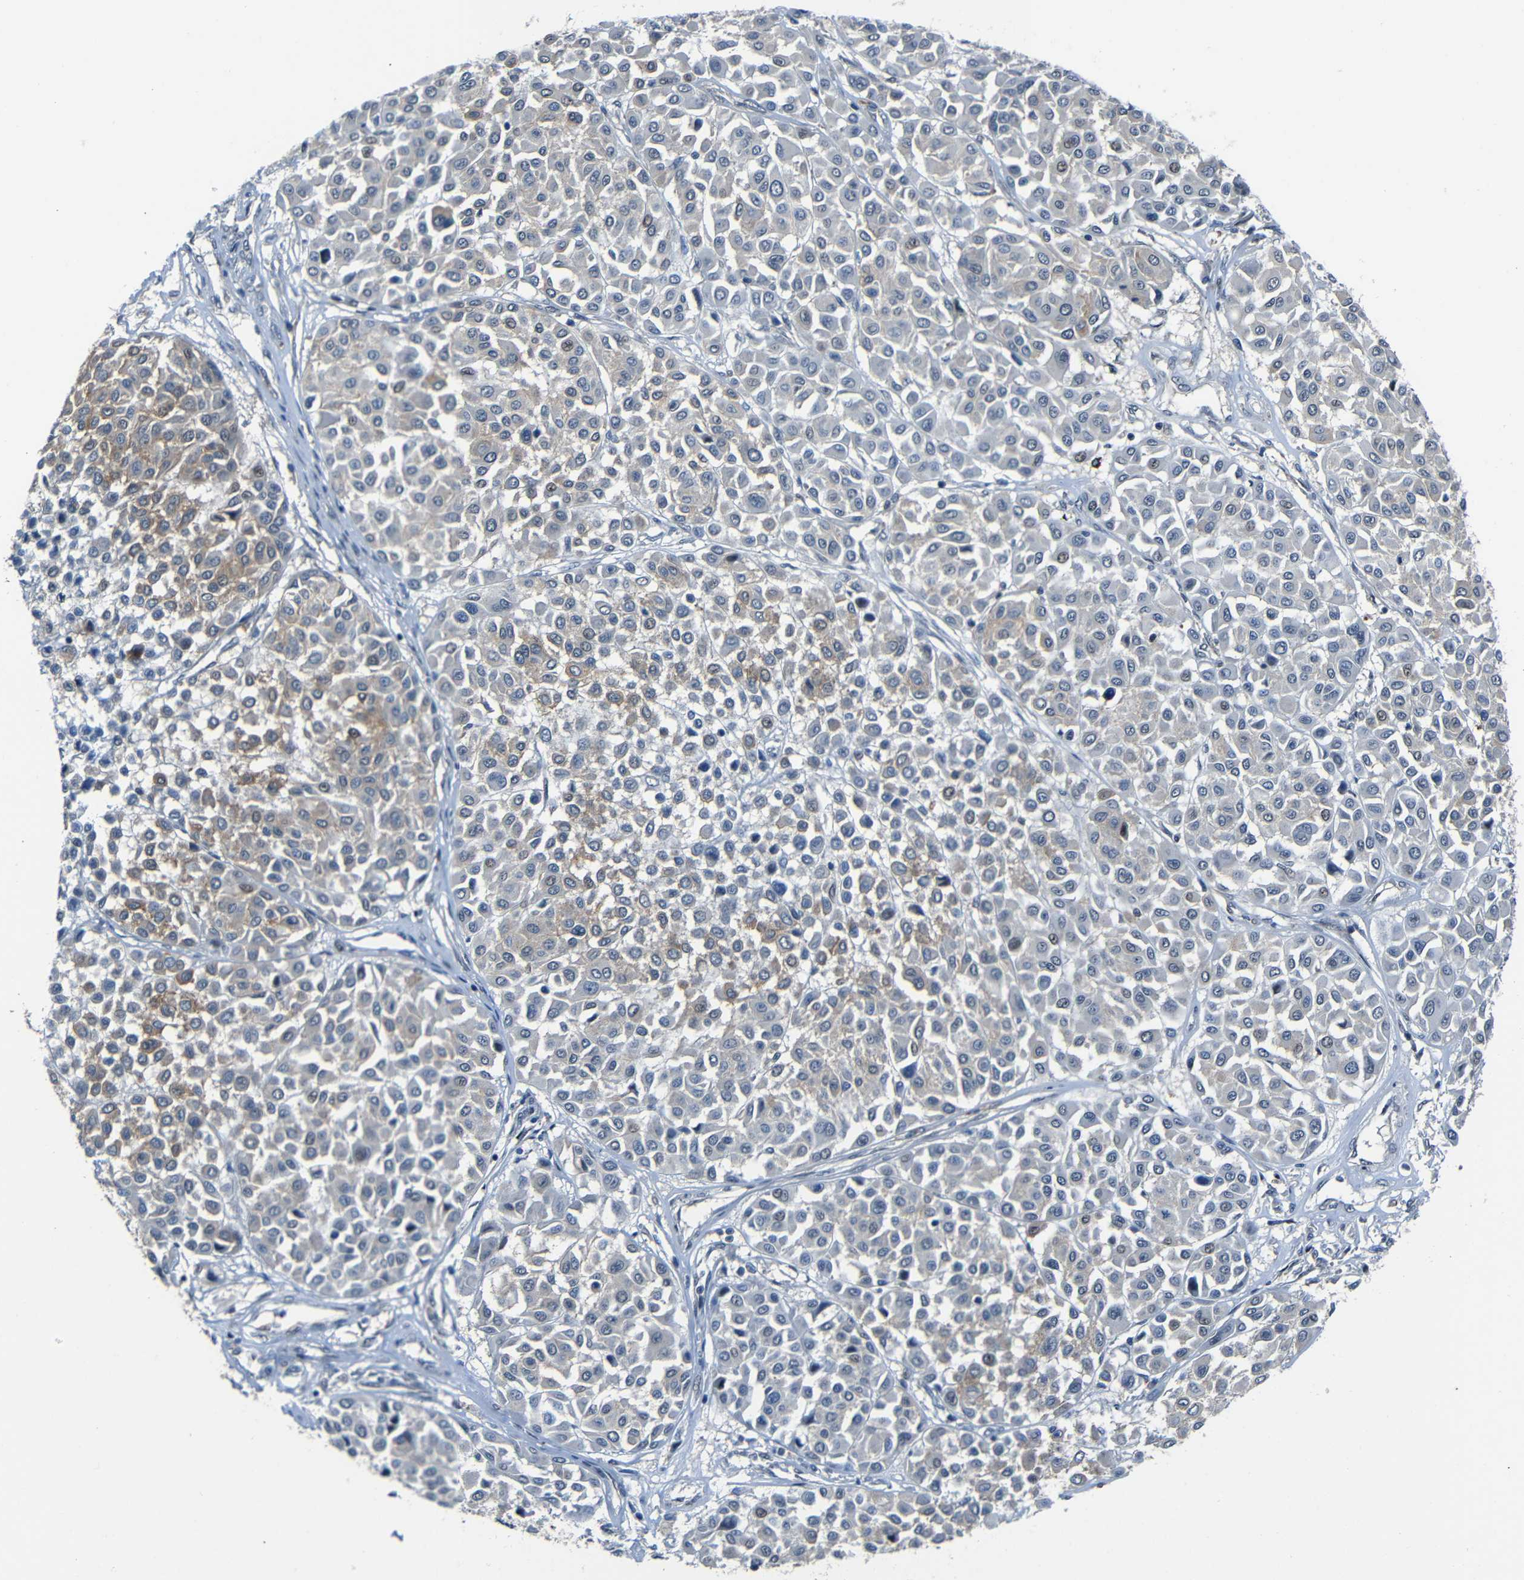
{"staining": {"intensity": "negative", "quantity": "none", "location": "none"}, "tissue": "melanoma", "cell_type": "Tumor cells", "image_type": "cancer", "snomed": [{"axis": "morphology", "description": "Malignant melanoma, Metastatic site"}, {"axis": "topography", "description": "Soft tissue"}], "caption": "High power microscopy photomicrograph of an IHC histopathology image of melanoma, revealing no significant positivity in tumor cells.", "gene": "DNAJC5", "patient": {"sex": "male", "age": 41}}